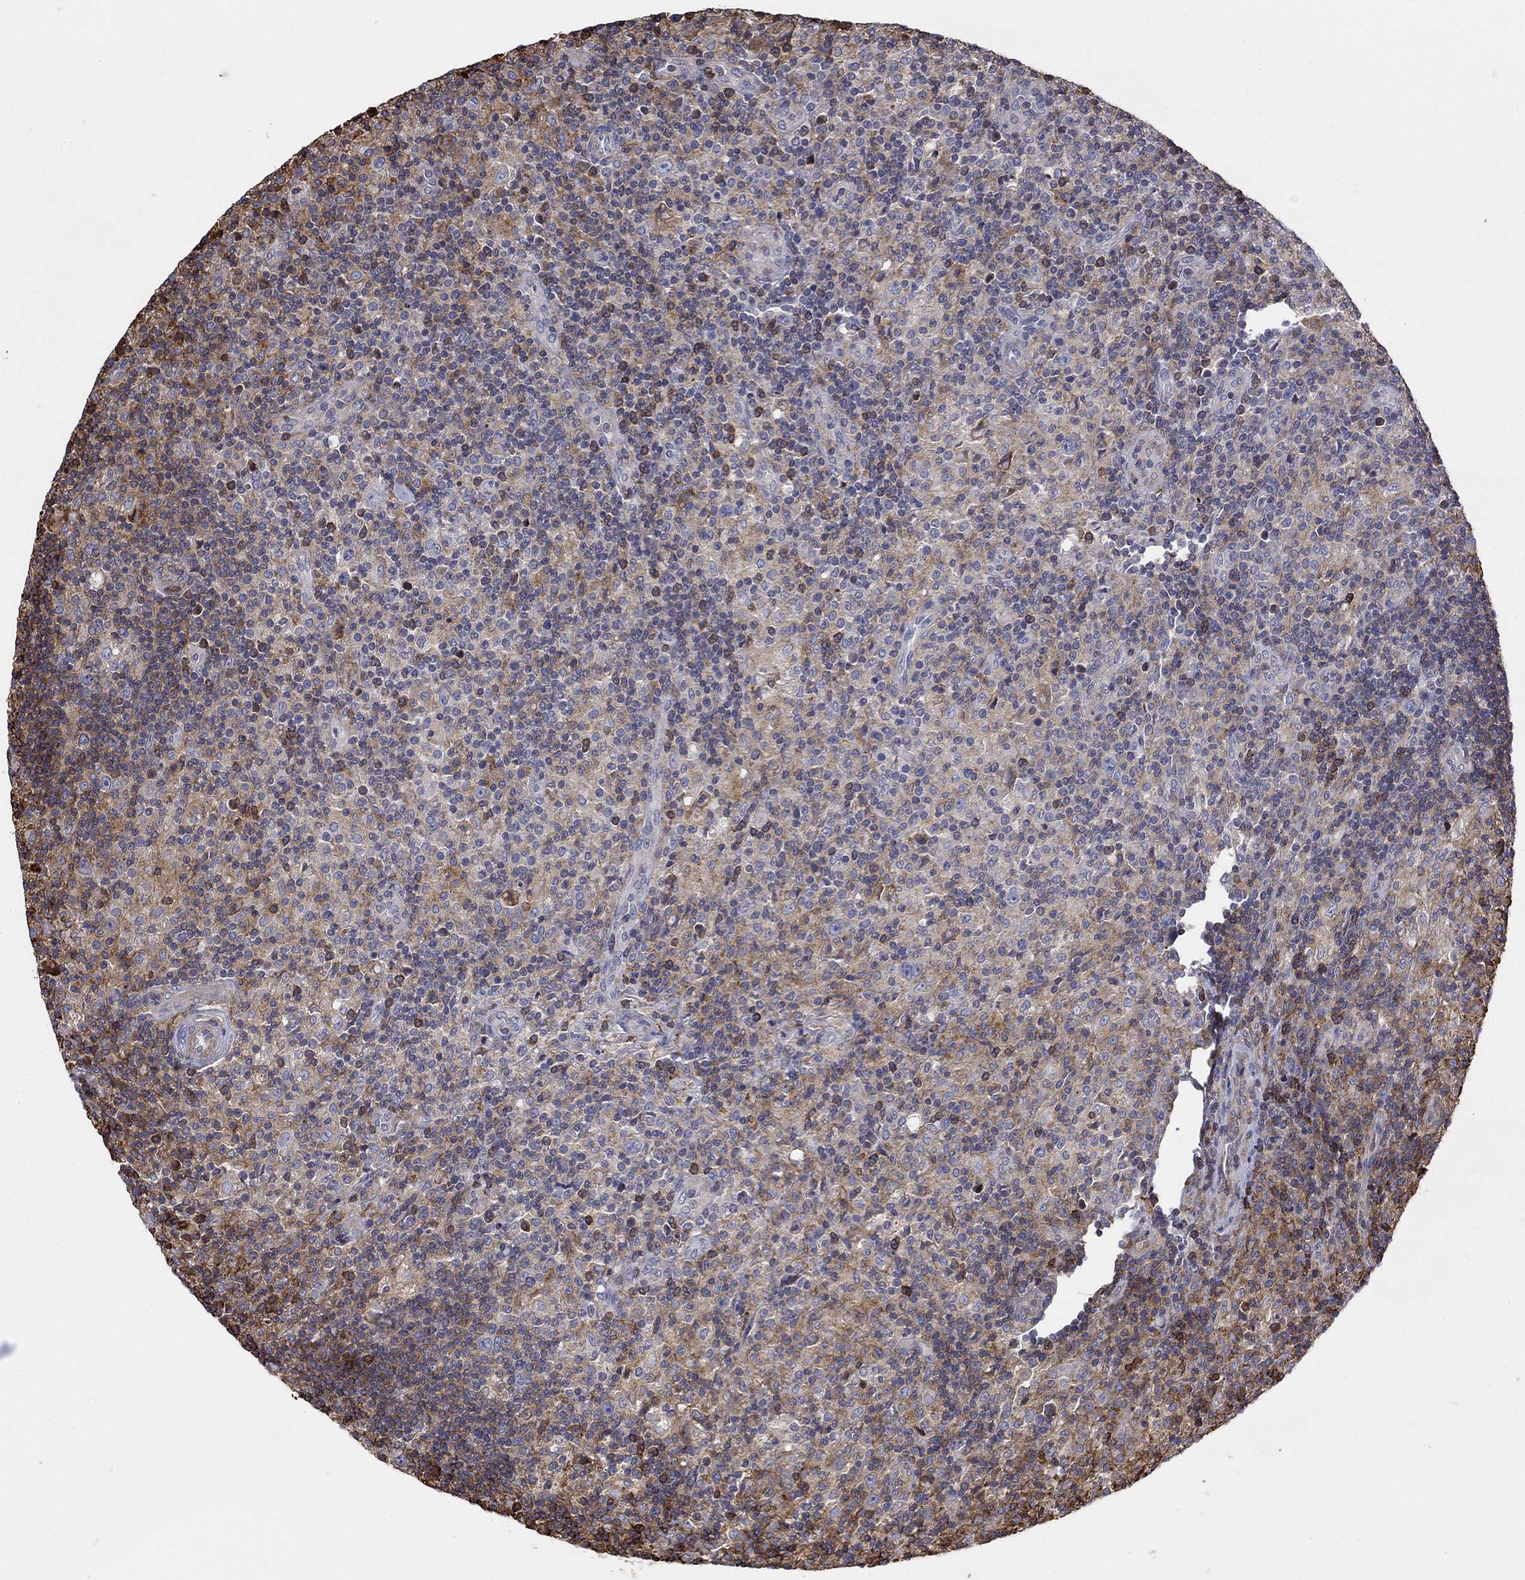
{"staining": {"intensity": "negative", "quantity": "none", "location": "none"}, "tissue": "lymphoma", "cell_type": "Tumor cells", "image_type": "cancer", "snomed": [{"axis": "morphology", "description": "Hodgkin's disease, NOS"}, {"axis": "topography", "description": "Lymph node"}], "caption": "DAB (3,3'-diaminobenzidine) immunohistochemical staining of human Hodgkin's disease reveals no significant expression in tumor cells. (DAB (3,3'-diaminobenzidine) immunohistochemistry (IHC), high magnification).", "gene": "NPHP1", "patient": {"sex": "male", "age": 70}}